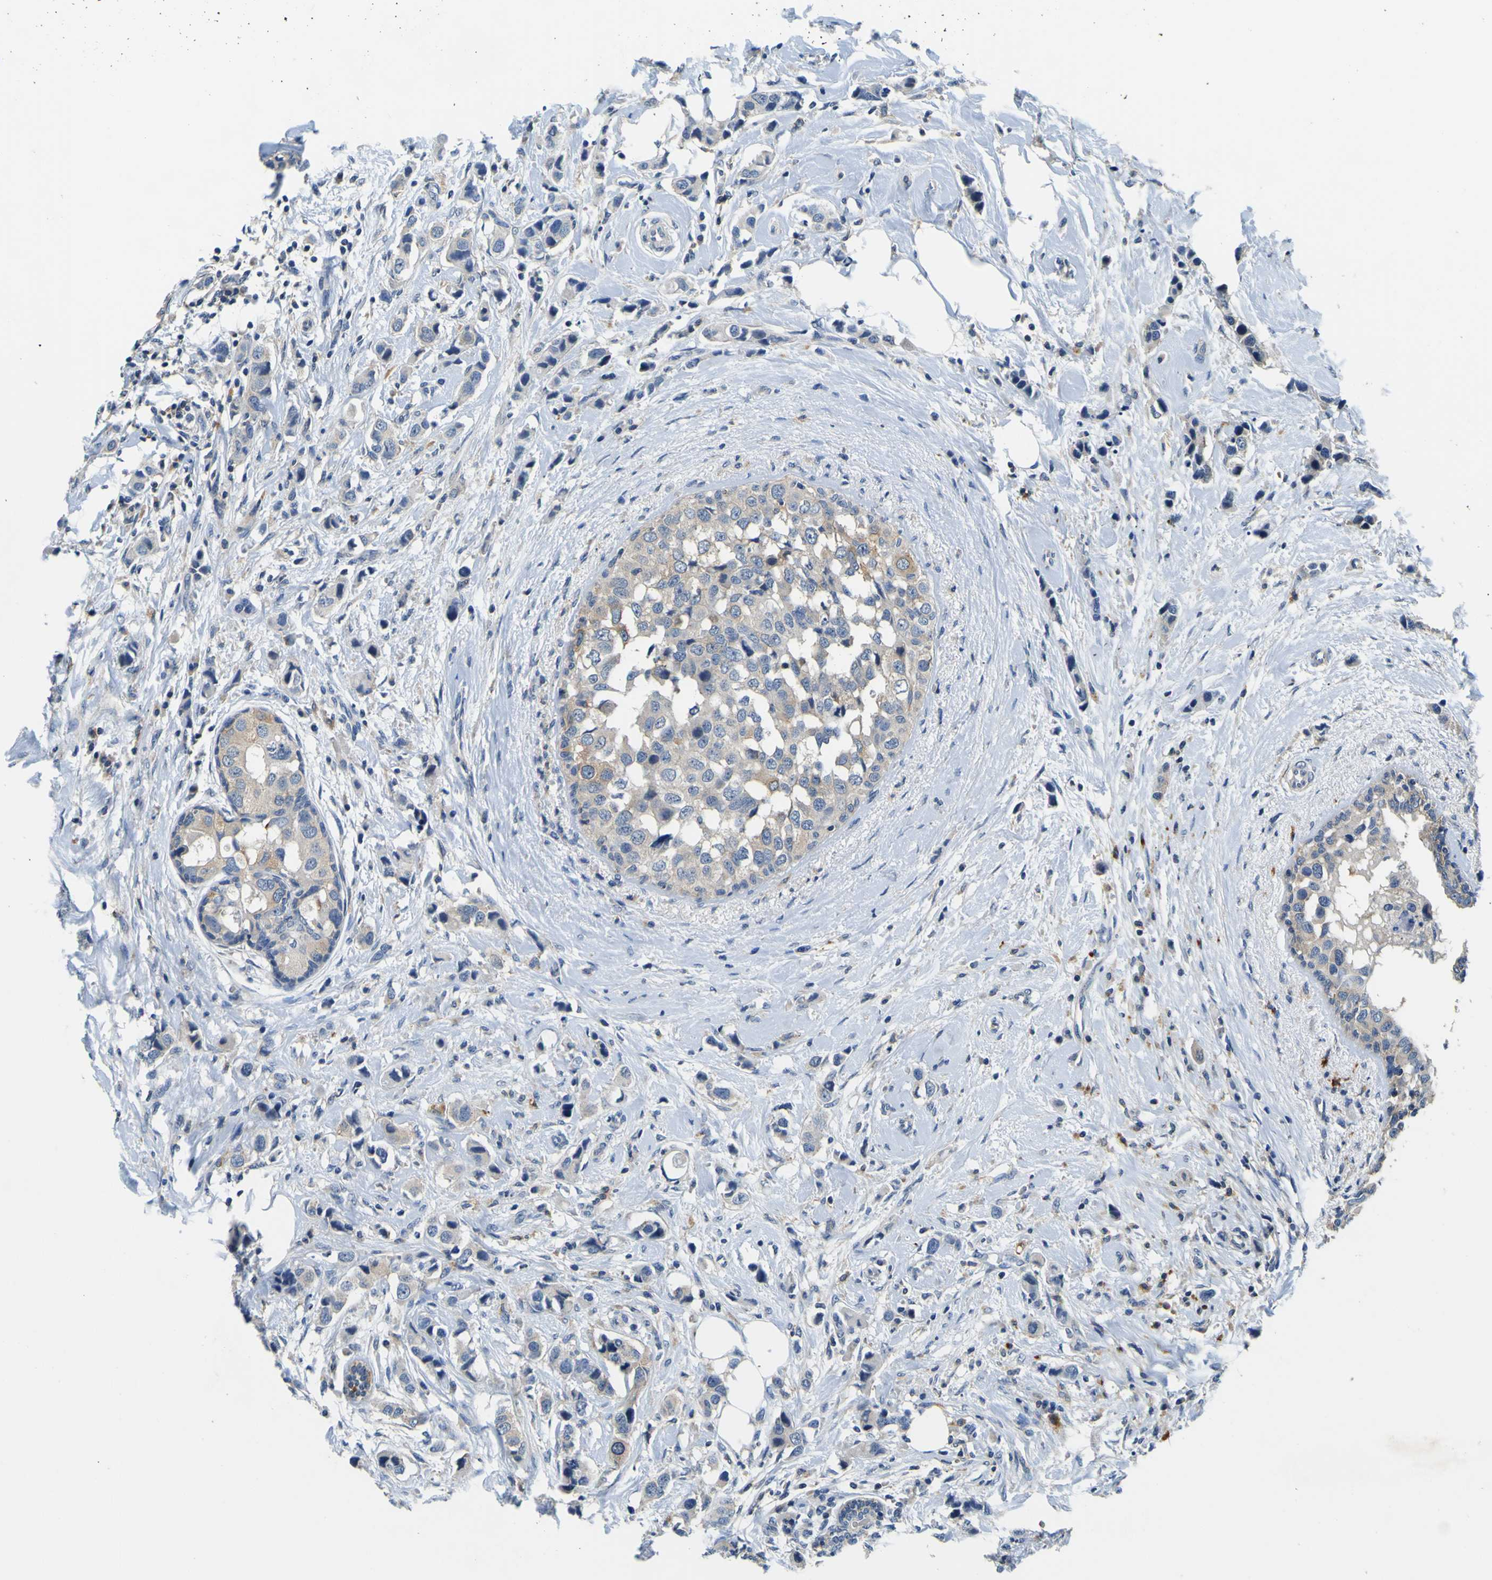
{"staining": {"intensity": "weak", "quantity": ">75%", "location": "cytoplasmic/membranous"}, "tissue": "breast cancer", "cell_type": "Tumor cells", "image_type": "cancer", "snomed": [{"axis": "morphology", "description": "Normal tissue, NOS"}, {"axis": "morphology", "description": "Duct carcinoma"}, {"axis": "topography", "description": "Breast"}], "caption": "Immunohistochemistry of intraductal carcinoma (breast) exhibits low levels of weak cytoplasmic/membranous positivity in approximately >75% of tumor cells.", "gene": "TNIK", "patient": {"sex": "female", "age": 50}}